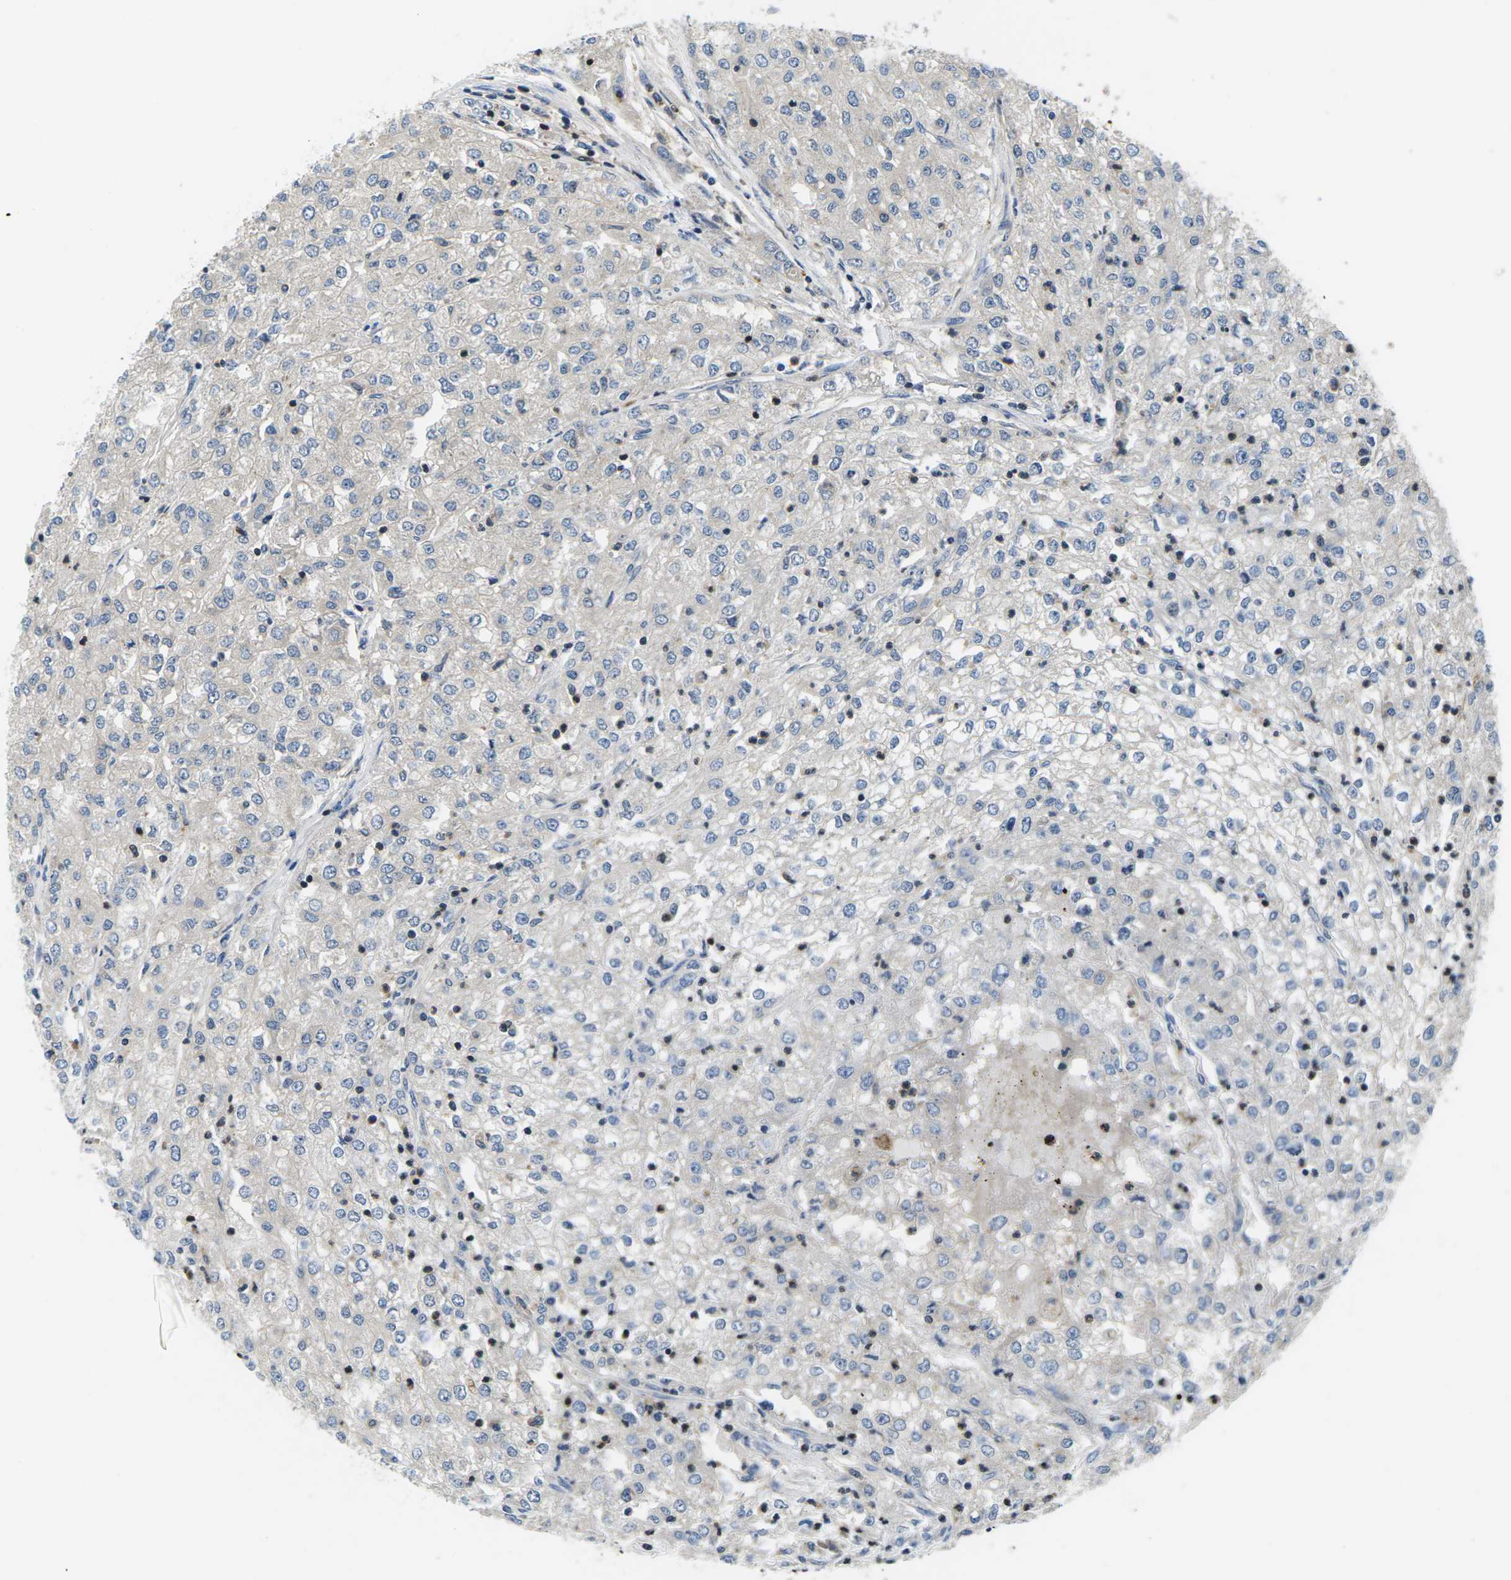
{"staining": {"intensity": "negative", "quantity": "none", "location": "none"}, "tissue": "renal cancer", "cell_type": "Tumor cells", "image_type": "cancer", "snomed": [{"axis": "morphology", "description": "Adenocarcinoma, NOS"}, {"axis": "topography", "description": "Kidney"}], "caption": "DAB (3,3'-diaminobenzidine) immunohistochemical staining of renal adenocarcinoma demonstrates no significant staining in tumor cells. (DAB (3,3'-diaminobenzidine) IHC visualized using brightfield microscopy, high magnification).", "gene": "PLCE1", "patient": {"sex": "female", "age": 54}}